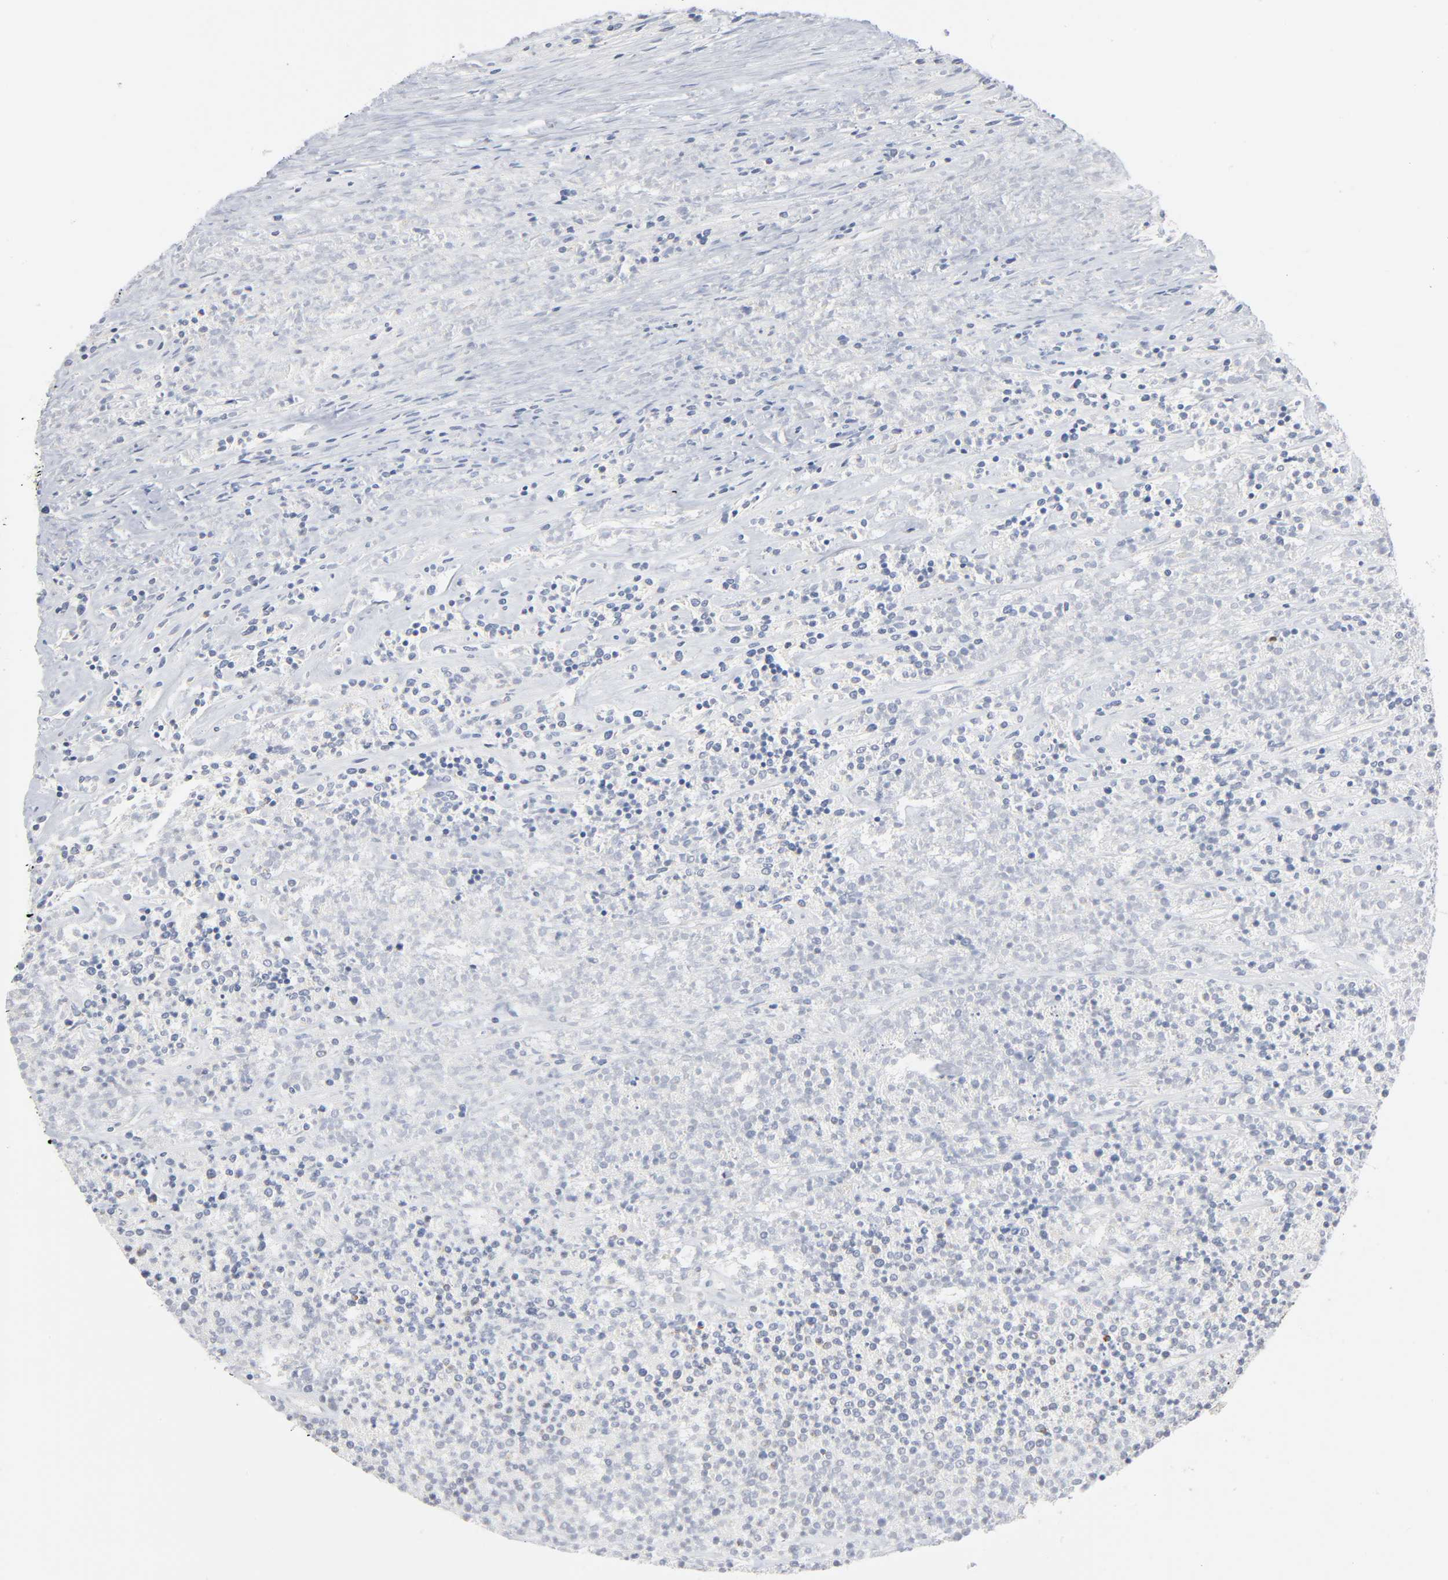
{"staining": {"intensity": "negative", "quantity": "none", "location": "none"}, "tissue": "lymphoma", "cell_type": "Tumor cells", "image_type": "cancer", "snomed": [{"axis": "morphology", "description": "Malignant lymphoma, non-Hodgkin's type, High grade"}, {"axis": "topography", "description": "Lymph node"}], "caption": "High magnification brightfield microscopy of lymphoma stained with DAB (3,3'-diaminobenzidine) (brown) and counterstained with hematoxylin (blue): tumor cells show no significant positivity.", "gene": "BAK1", "patient": {"sex": "female", "age": 73}}